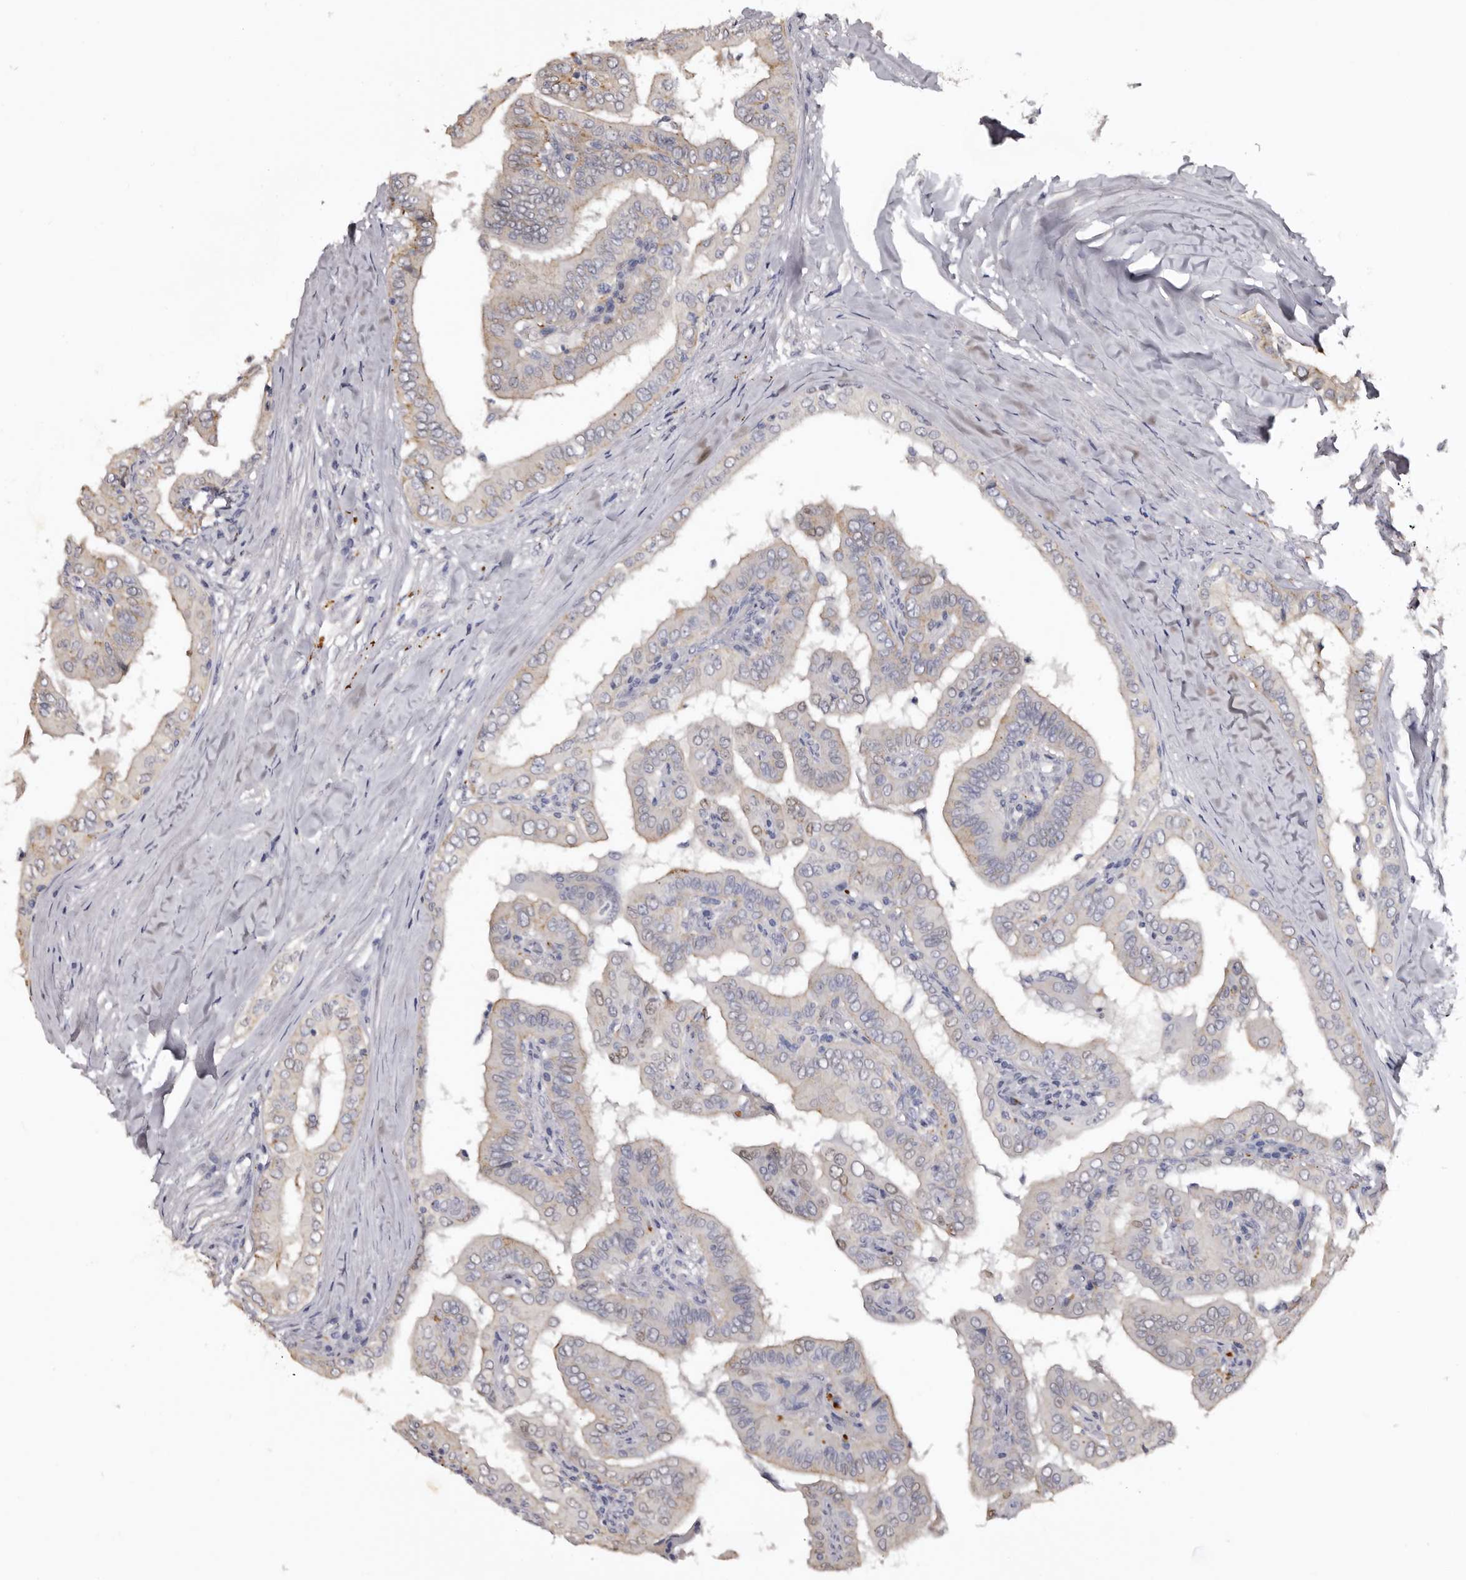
{"staining": {"intensity": "negative", "quantity": "none", "location": "none"}, "tissue": "thyroid cancer", "cell_type": "Tumor cells", "image_type": "cancer", "snomed": [{"axis": "morphology", "description": "Papillary adenocarcinoma, NOS"}, {"axis": "topography", "description": "Thyroid gland"}], "caption": "This is an IHC image of papillary adenocarcinoma (thyroid). There is no positivity in tumor cells.", "gene": "SLC10A4", "patient": {"sex": "male", "age": 33}}